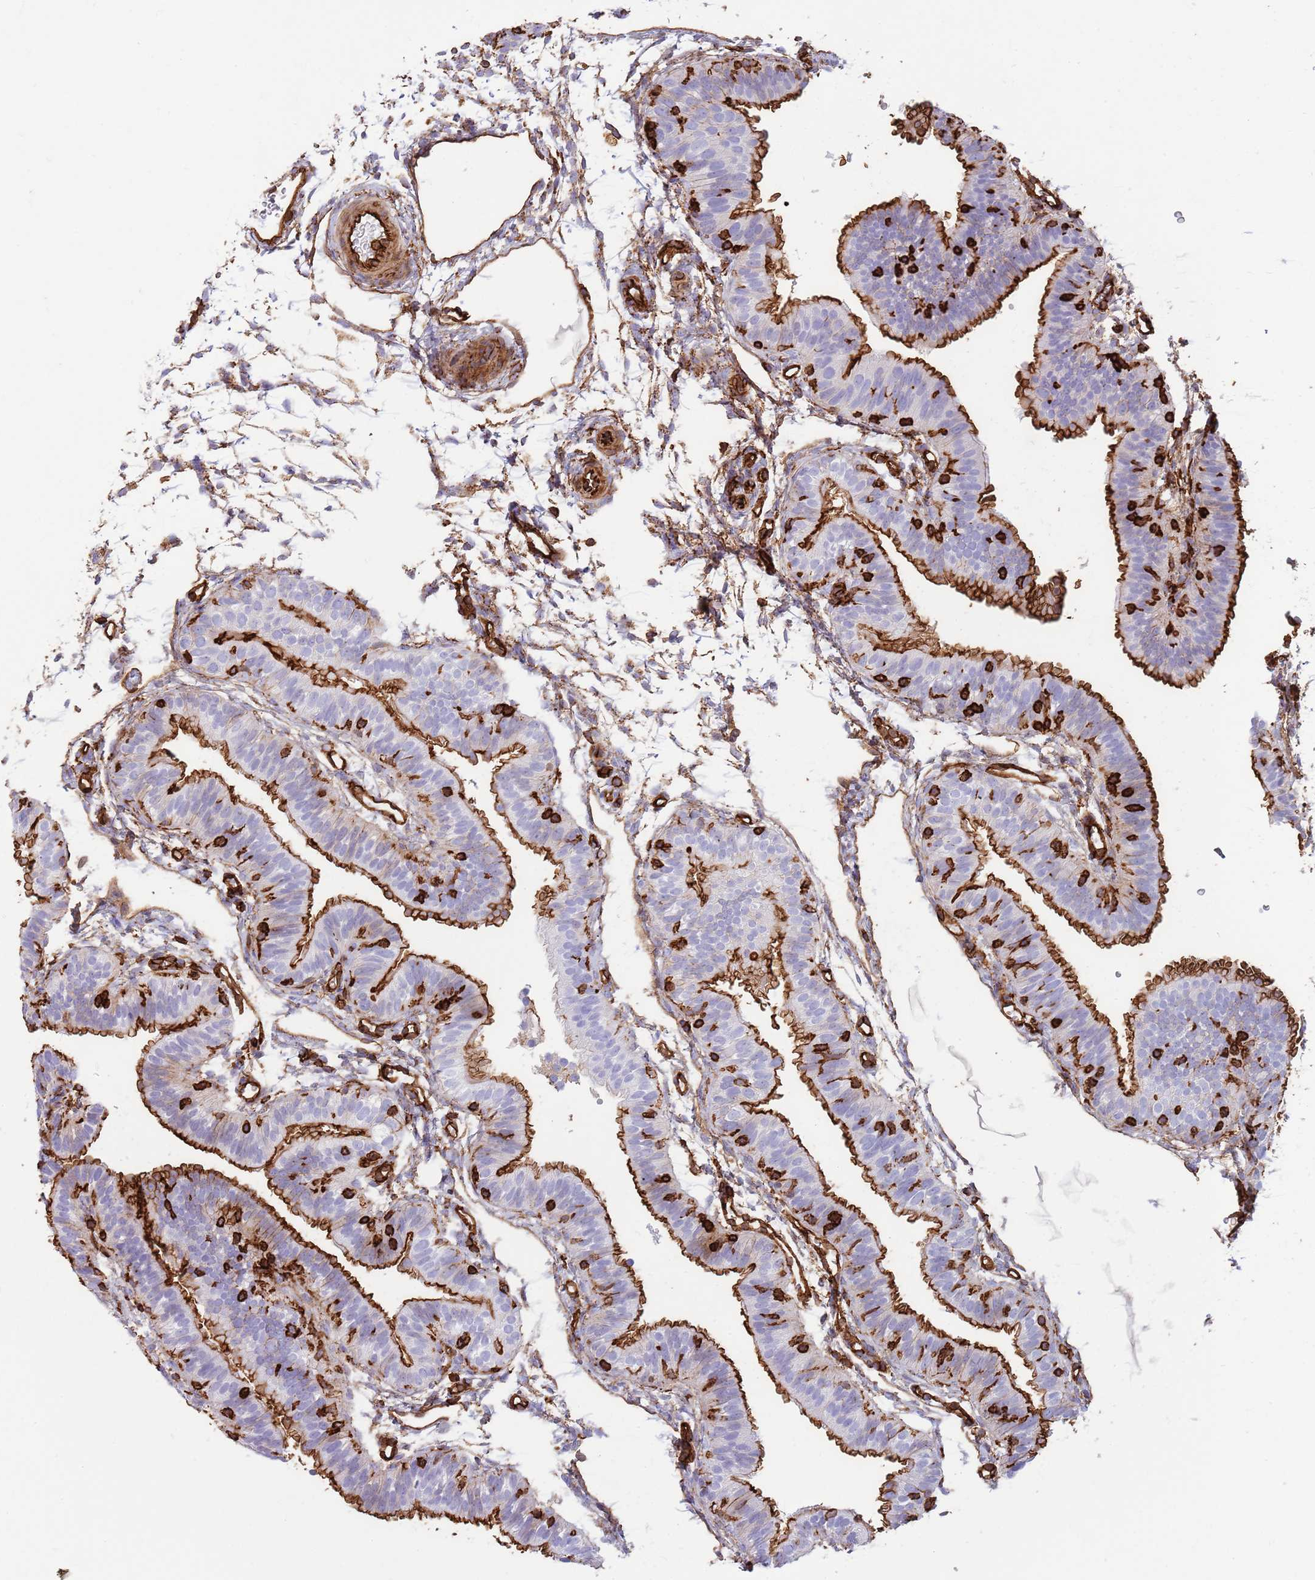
{"staining": {"intensity": "strong", "quantity": "<25%", "location": "cytoplasmic/membranous"}, "tissue": "fallopian tube", "cell_type": "Glandular cells", "image_type": "normal", "snomed": [{"axis": "morphology", "description": "Normal tissue, NOS"}, {"axis": "topography", "description": "Fallopian tube"}], "caption": "Immunohistochemistry (IHC) image of unremarkable fallopian tube: human fallopian tube stained using IHC displays medium levels of strong protein expression localized specifically in the cytoplasmic/membranous of glandular cells, appearing as a cytoplasmic/membranous brown color.", "gene": "KBTBD6", "patient": {"sex": "female", "age": 35}}